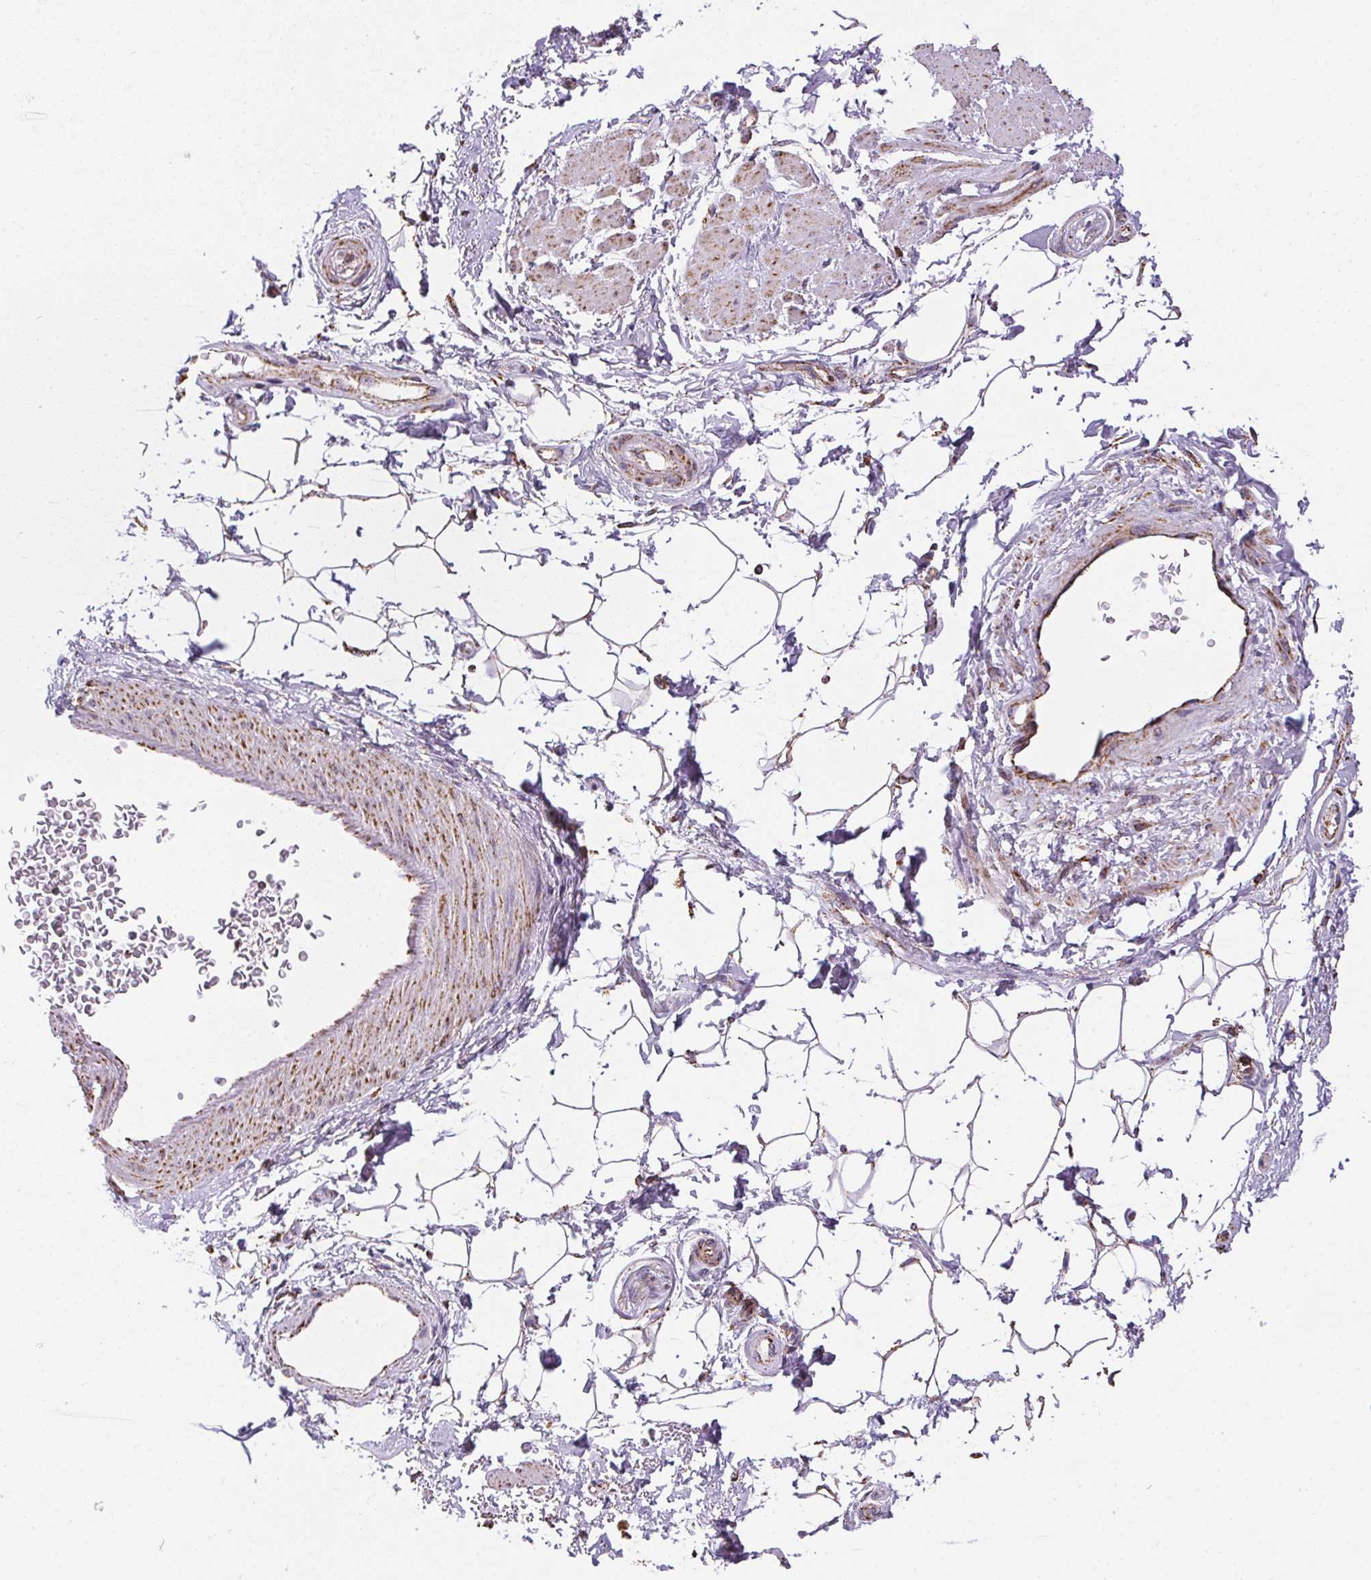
{"staining": {"intensity": "moderate", "quantity": "25%-75%", "location": "cytoplasmic/membranous"}, "tissue": "adipose tissue", "cell_type": "Adipocytes", "image_type": "normal", "snomed": [{"axis": "morphology", "description": "Normal tissue, NOS"}, {"axis": "topography", "description": "Anal"}, {"axis": "topography", "description": "Peripheral nerve tissue"}], "caption": "DAB immunohistochemical staining of normal adipose tissue displays moderate cytoplasmic/membranous protein expression in approximately 25%-75% of adipocytes. Nuclei are stained in blue.", "gene": "MAPK11", "patient": {"sex": "male", "age": 51}}